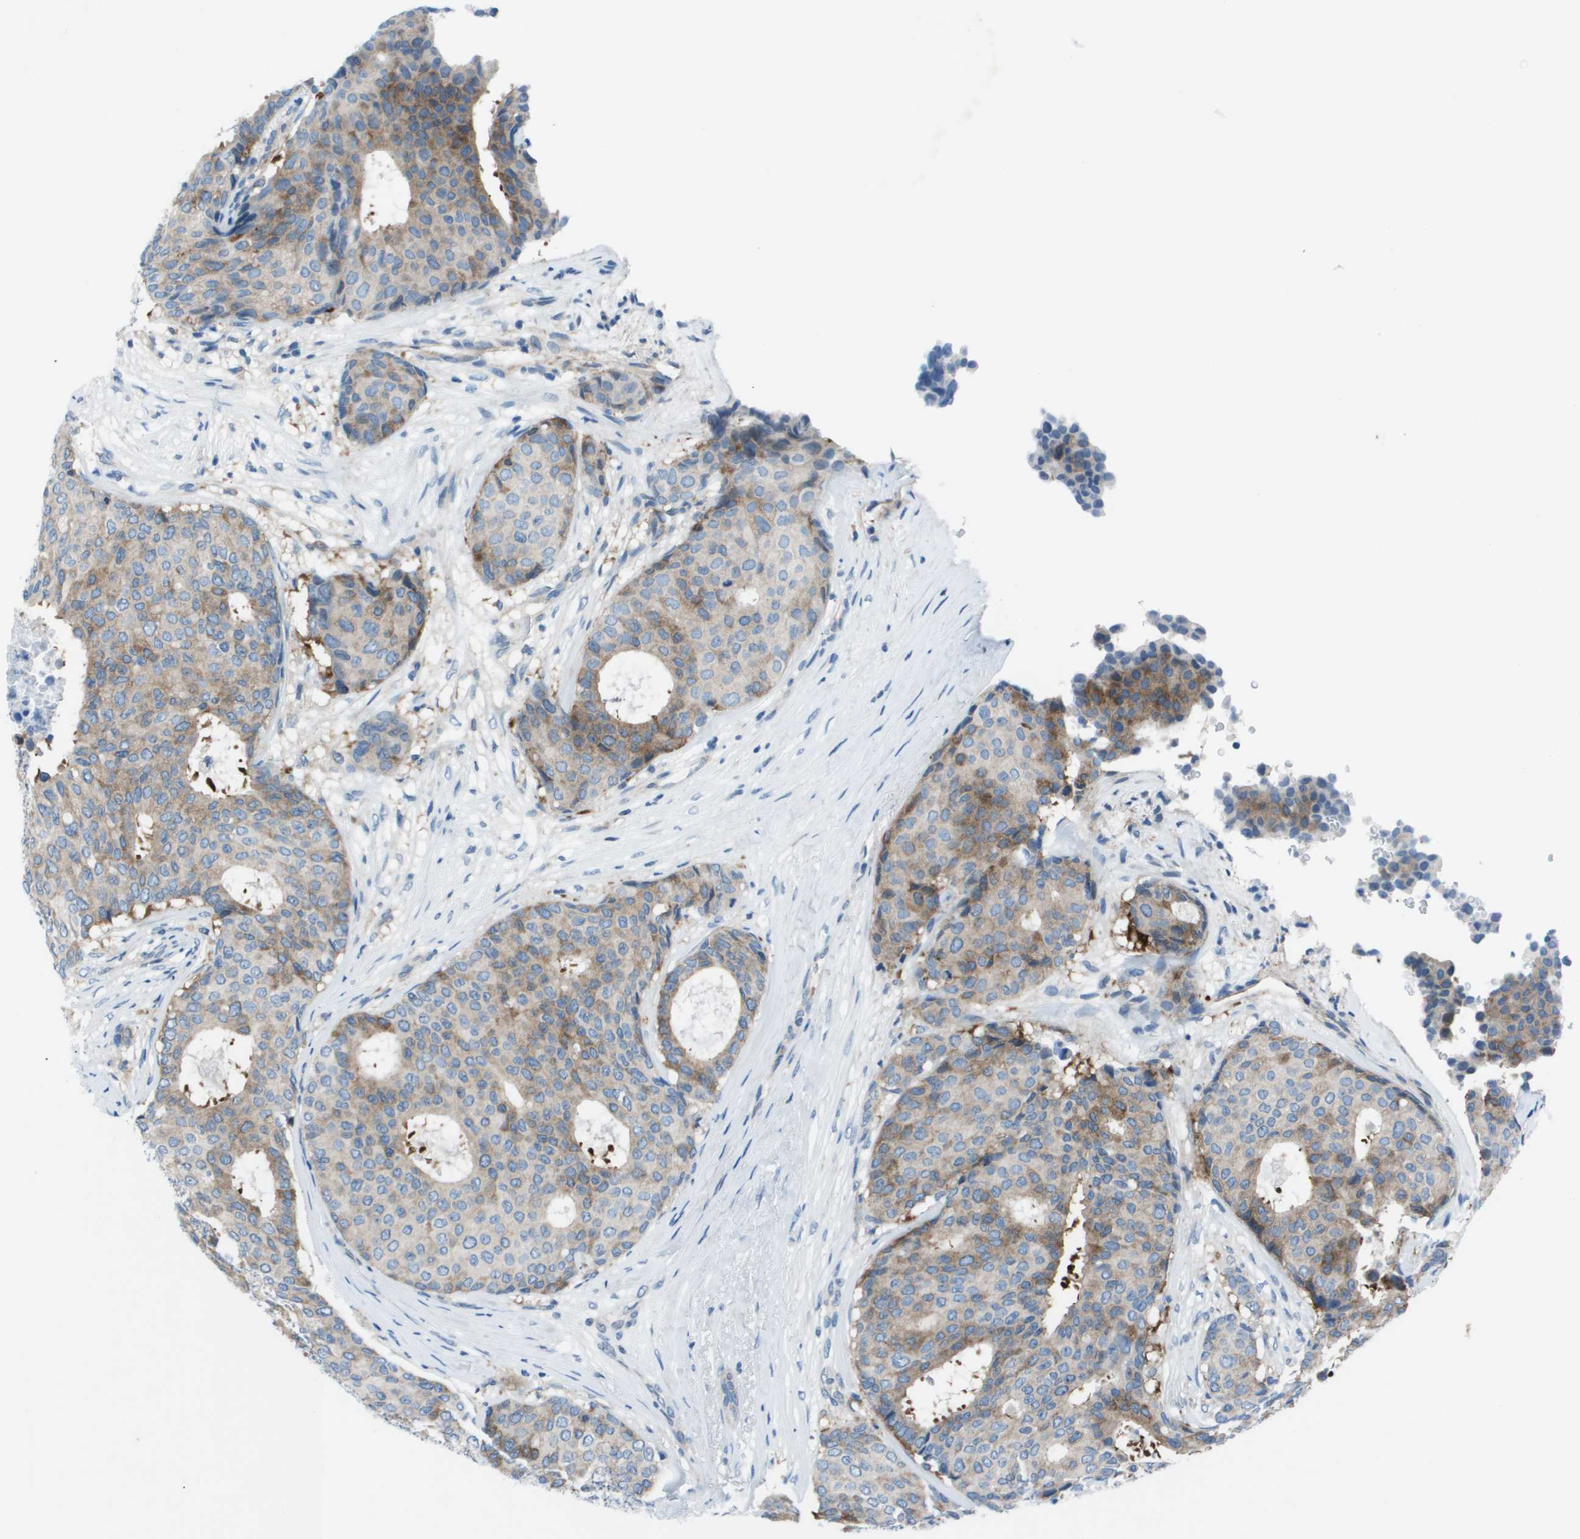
{"staining": {"intensity": "weak", "quantity": "25%-75%", "location": "cytoplasmic/membranous"}, "tissue": "breast cancer", "cell_type": "Tumor cells", "image_type": "cancer", "snomed": [{"axis": "morphology", "description": "Duct carcinoma"}, {"axis": "topography", "description": "Breast"}], "caption": "Weak cytoplasmic/membranous positivity for a protein is present in approximately 25%-75% of tumor cells of invasive ductal carcinoma (breast) using IHC.", "gene": "STIP1", "patient": {"sex": "female", "age": 75}}